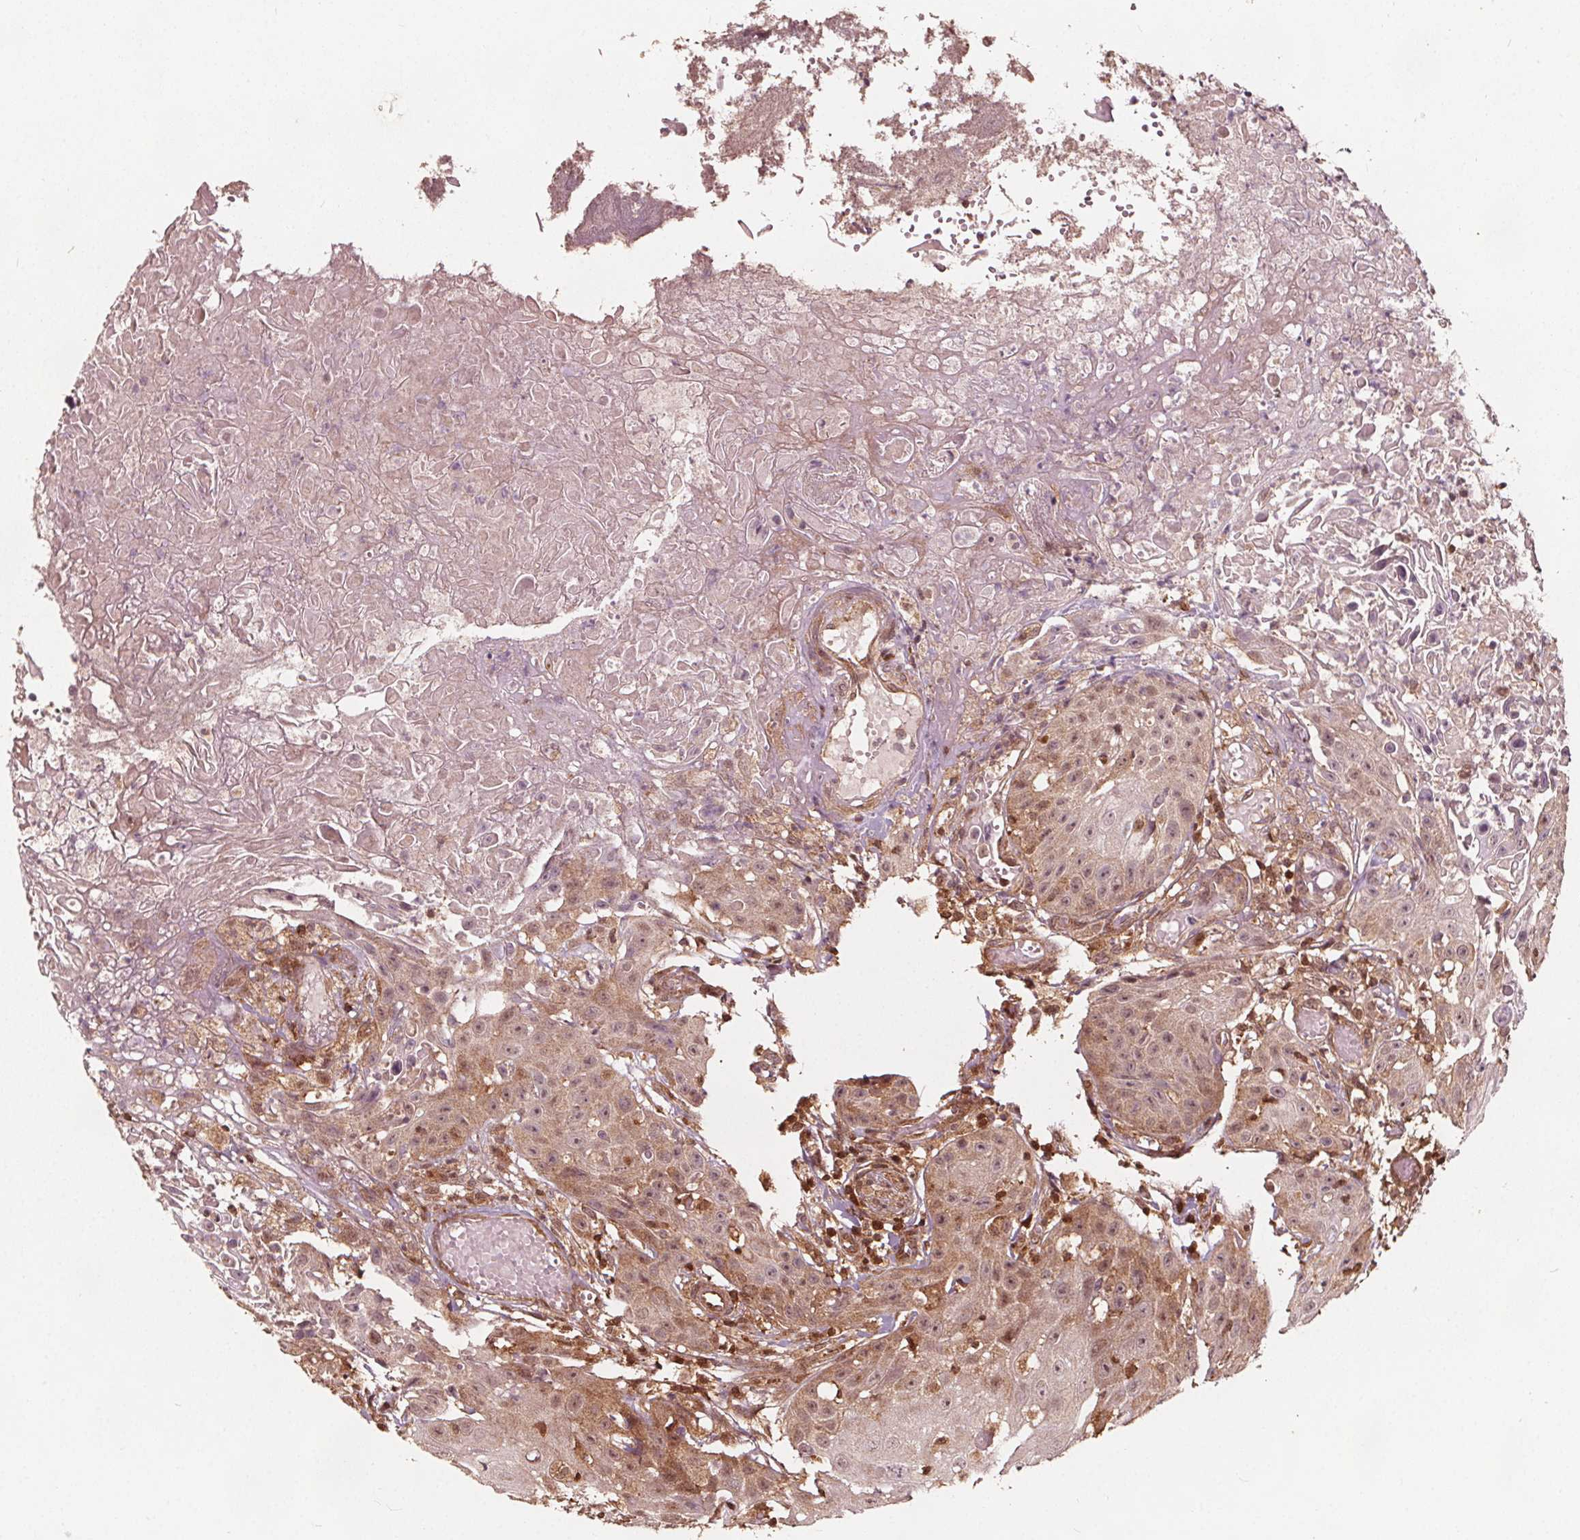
{"staining": {"intensity": "moderate", "quantity": ">75%", "location": "cytoplasmic/membranous,nuclear"}, "tissue": "head and neck cancer", "cell_type": "Tumor cells", "image_type": "cancer", "snomed": [{"axis": "morphology", "description": "Squamous cell carcinoma, NOS"}, {"axis": "topography", "description": "Oral tissue"}, {"axis": "topography", "description": "Head-Neck"}], "caption": "Human head and neck cancer (squamous cell carcinoma) stained with a protein marker reveals moderate staining in tumor cells.", "gene": "AIP", "patient": {"sex": "female", "age": 55}}